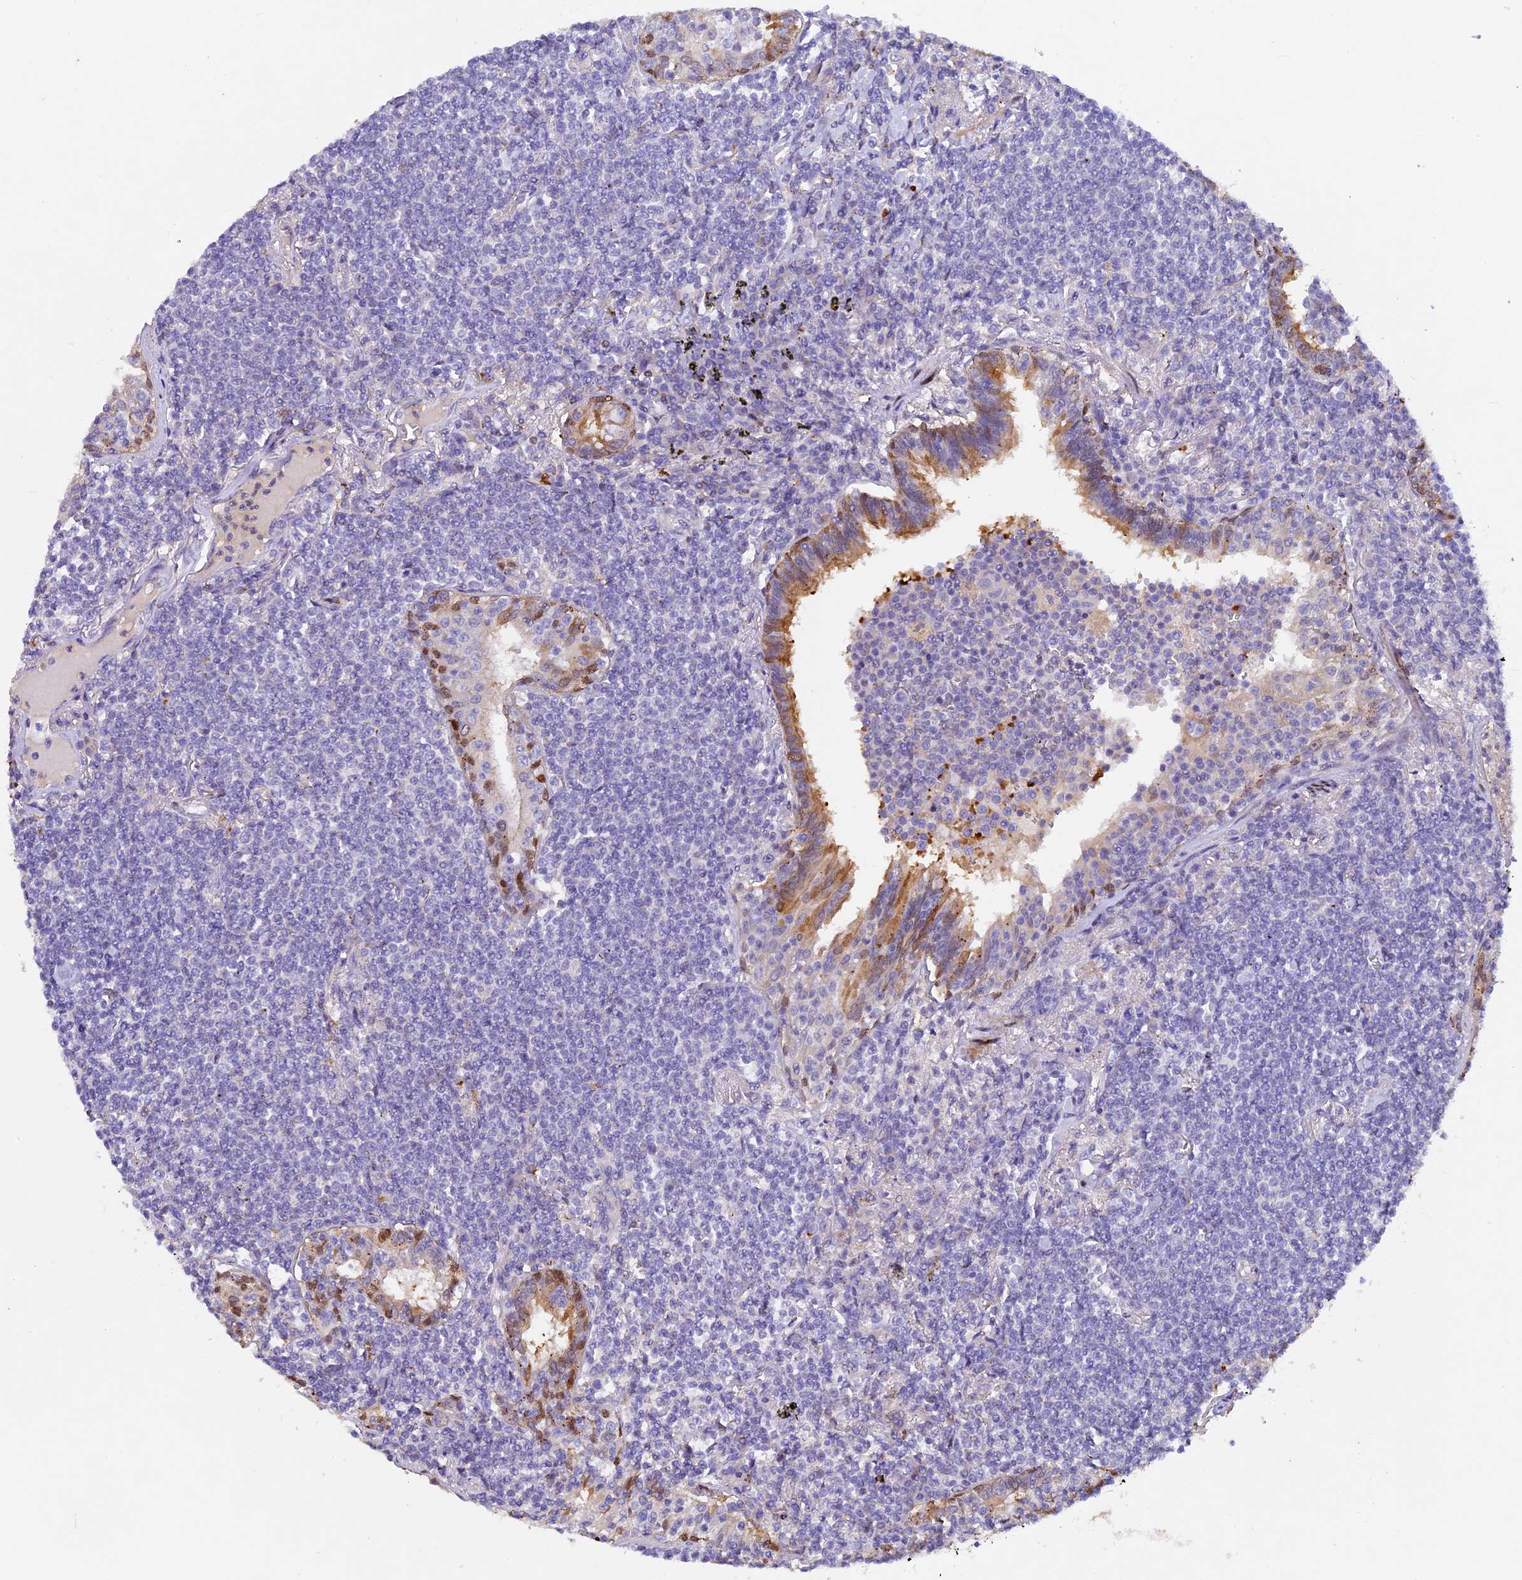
{"staining": {"intensity": "negative", "quantity": "none", "location": "none"}, "tissue": "lymphoma", "cell_type": "Tumor cells", "image_type": "cancer", "snomed": [{"axis": "morphology", "description": "Malignant lymphoma, non-Hodgkin's type, Low grade"}, {"axis": "topography", "description": "Lung"}], "caption": "Immunohistochemistry of human lymphoma exhibits no positivity in tumor cells.", "gene": "TGDS", "patient": {"sex": "female", "age": 71}}